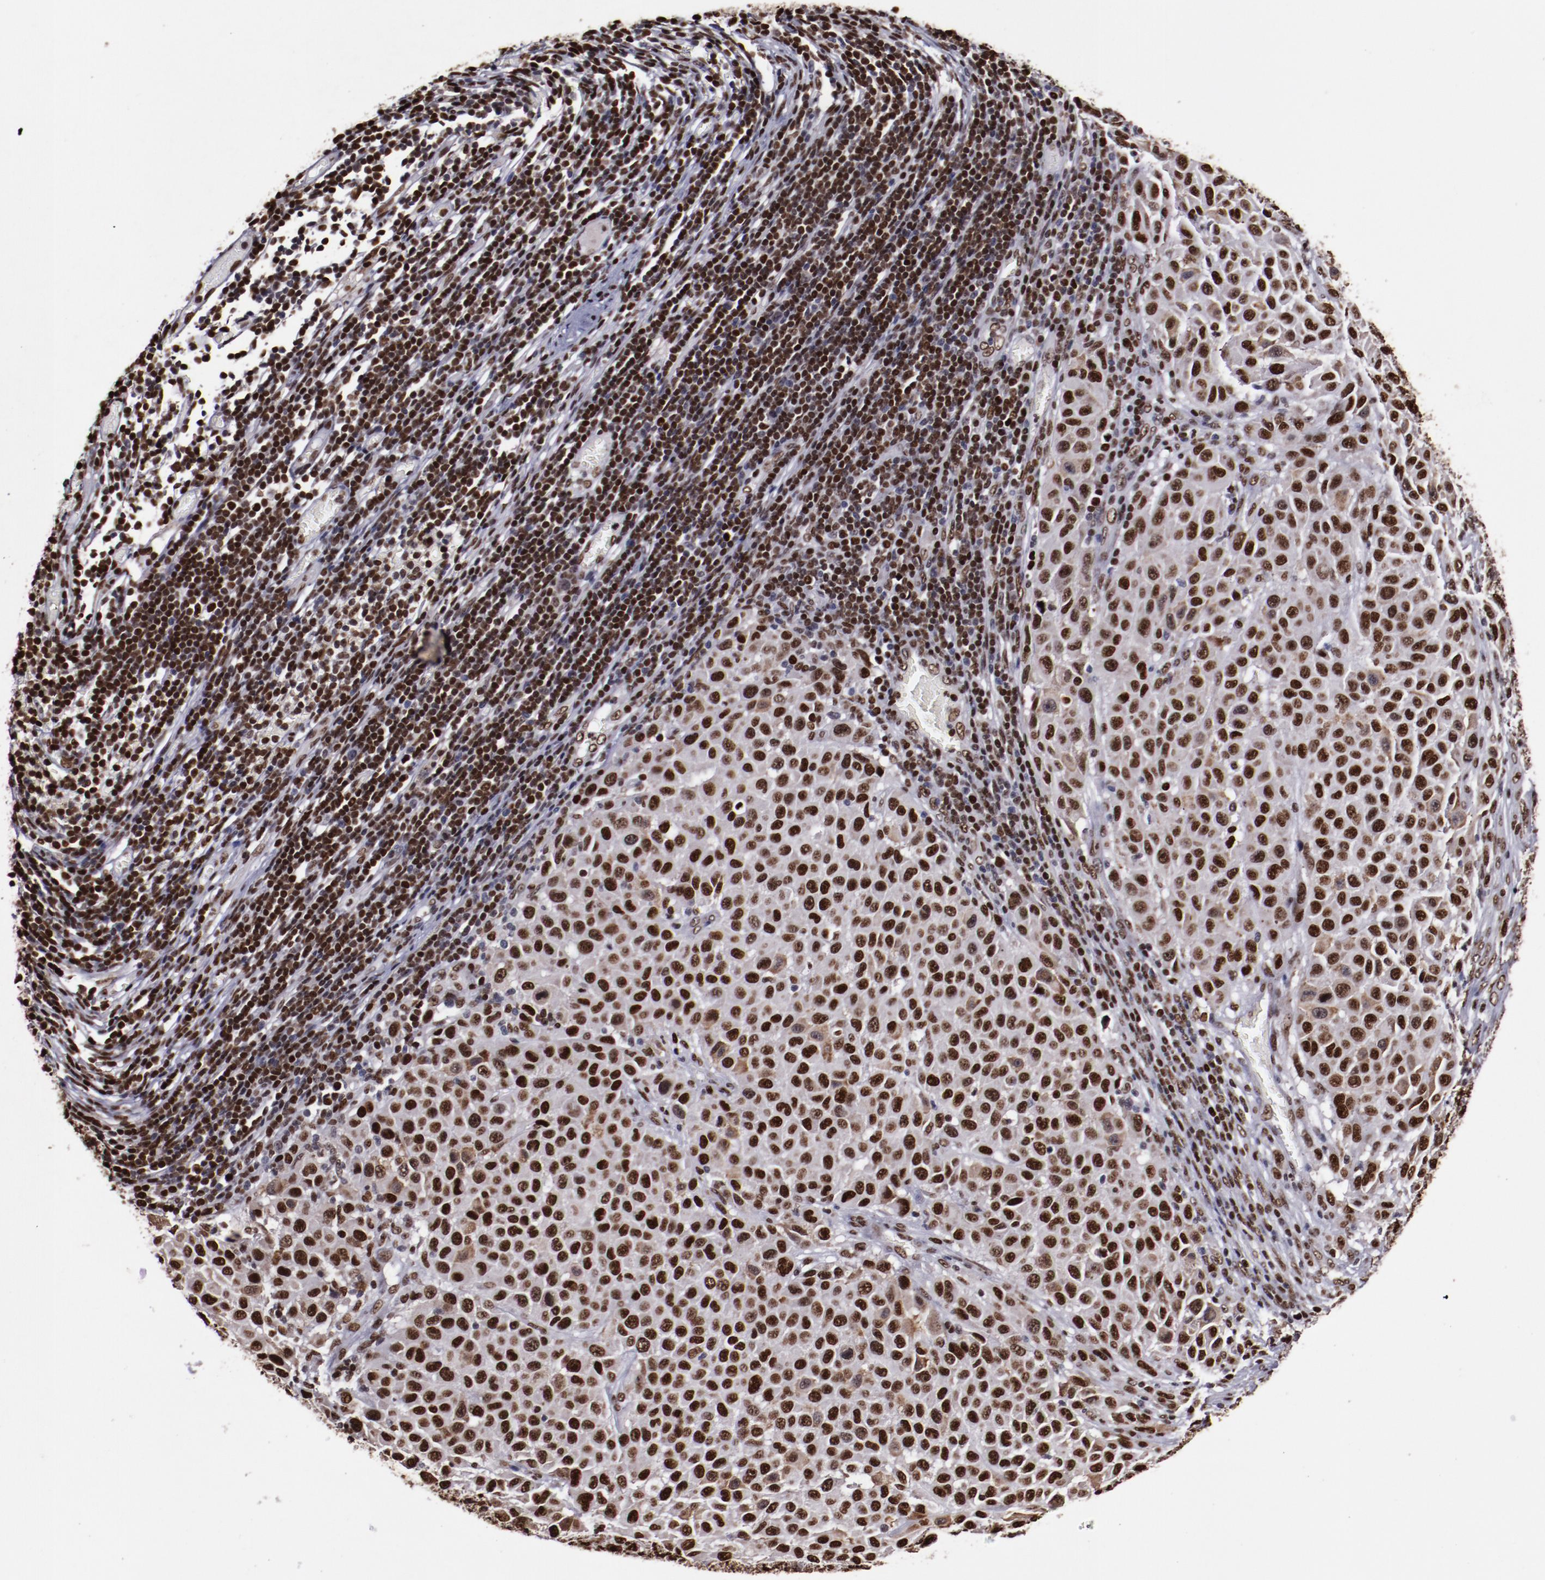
{"staining": {"intensity": "moderate", "quantity": ">75%", "location": "cytoplasmic/membranous,nuclear"}, "tissue": "melanoma", "cell_type": "Tumor cells", "image_type": "cancer", "snomed": [{"axis": "morphology", "description": "Malignant melanoma, Metastatic site"}, {"axis": "topography", "description": "Lymph node"}], "caption": "Moderate cytoplasmic/membranous and nuclear staining is present in approximately >75% of tumor cells in malignant melanoma (metastatic site).", "gene": "APEX1", "patient": {"sex": "male", "age": 61}}